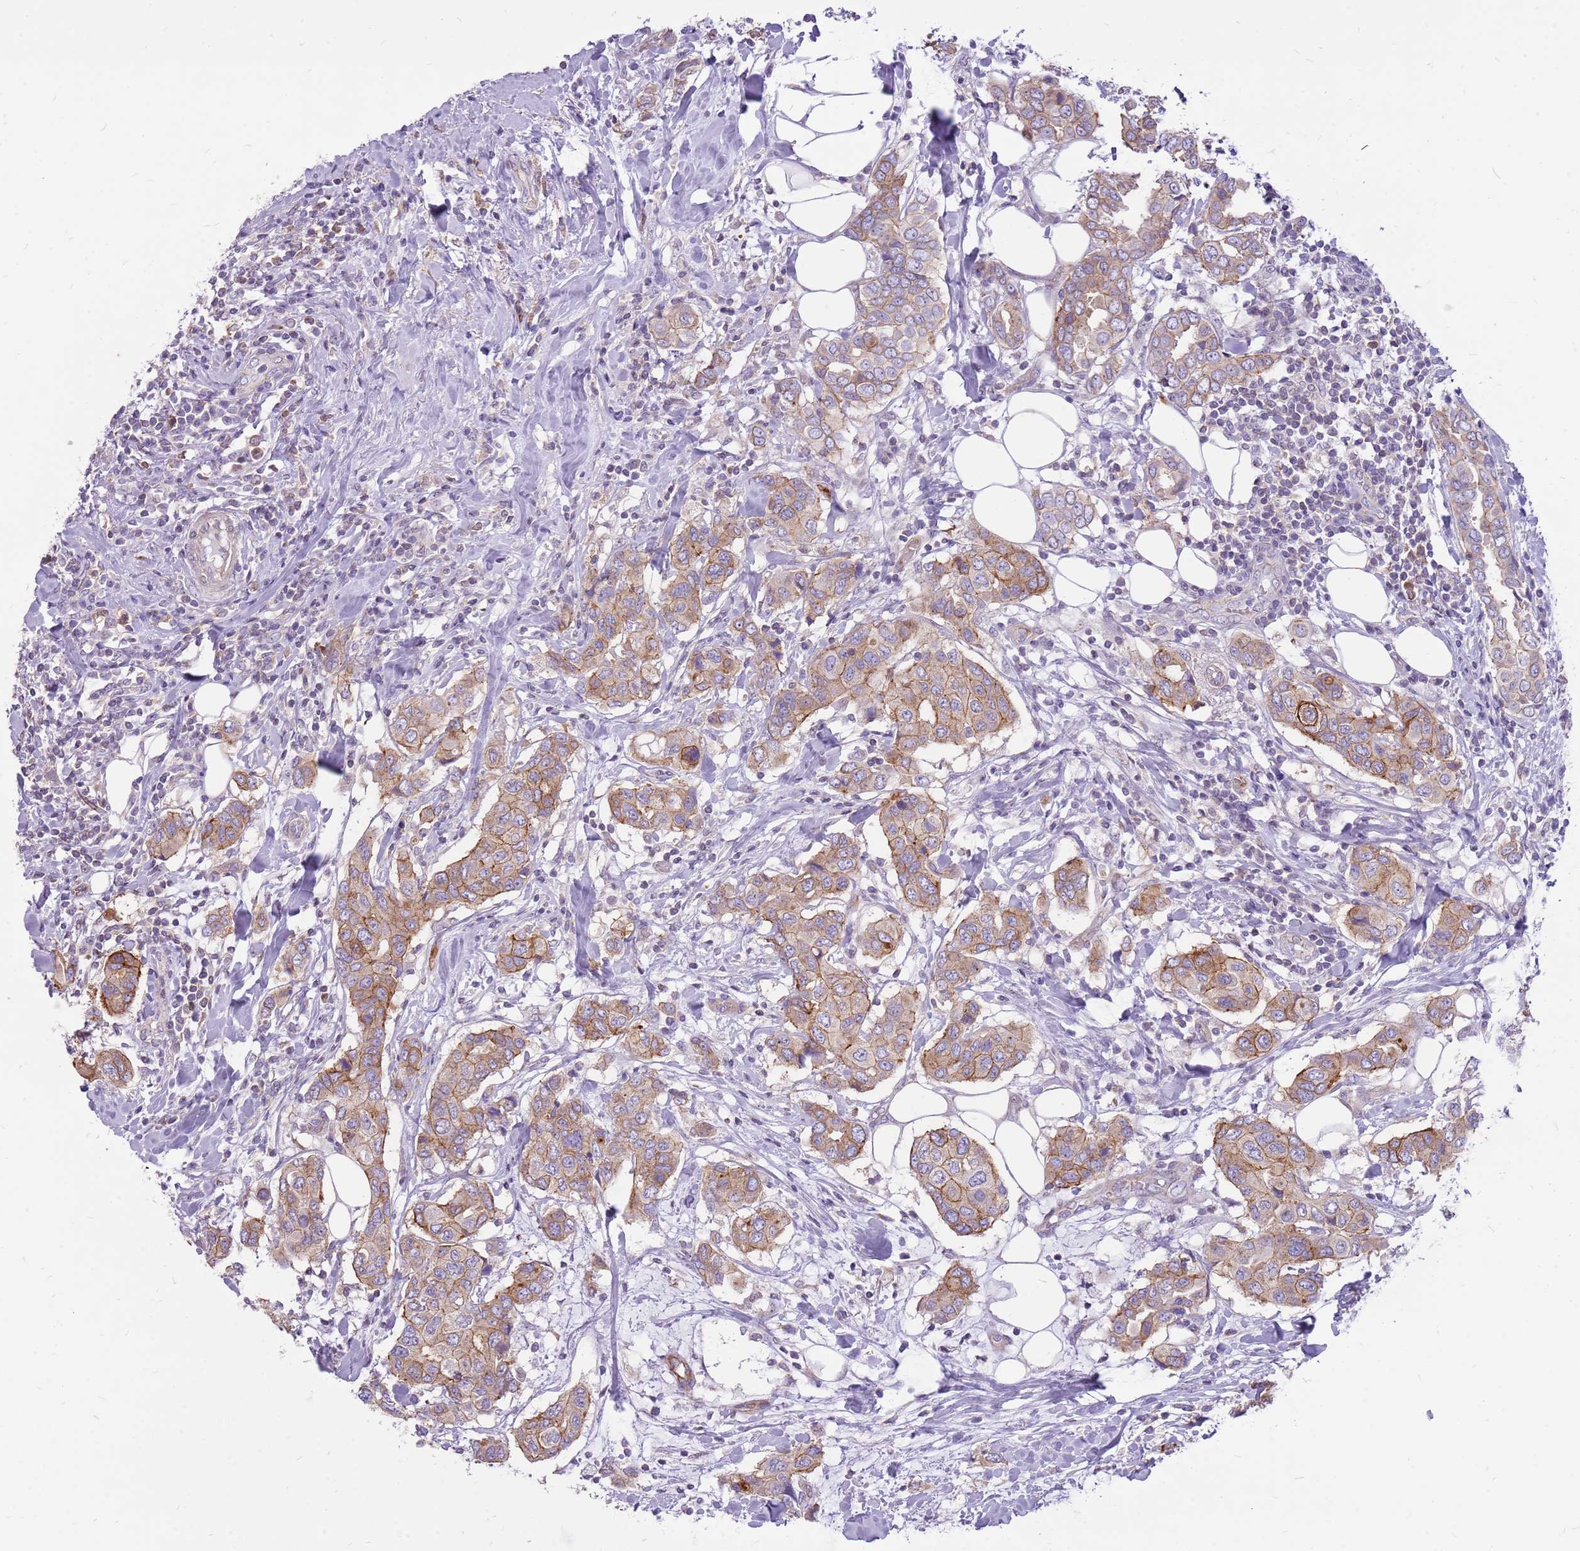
{"staining": {"intensity": "moderate", "quantity": ">75%", "location": "cytoplasmic/membranous"}, "tissue": "breast cancer", "cell_type": "Tumor cells", "image_type": "cancer", "snomed": [{"axis": "morphology", "description": "Lobular carcinoma"}, {"axis": "topography", "description": "Breast"}], "caption": "Breast cancer (lobular carcinoma) stained with a brown dye reveals moderate cytoplasmic/membranous positive expression in about >75% of tumor cells.", "gene": "WDR90", "patient": {"sex": "female", "age": 51}}